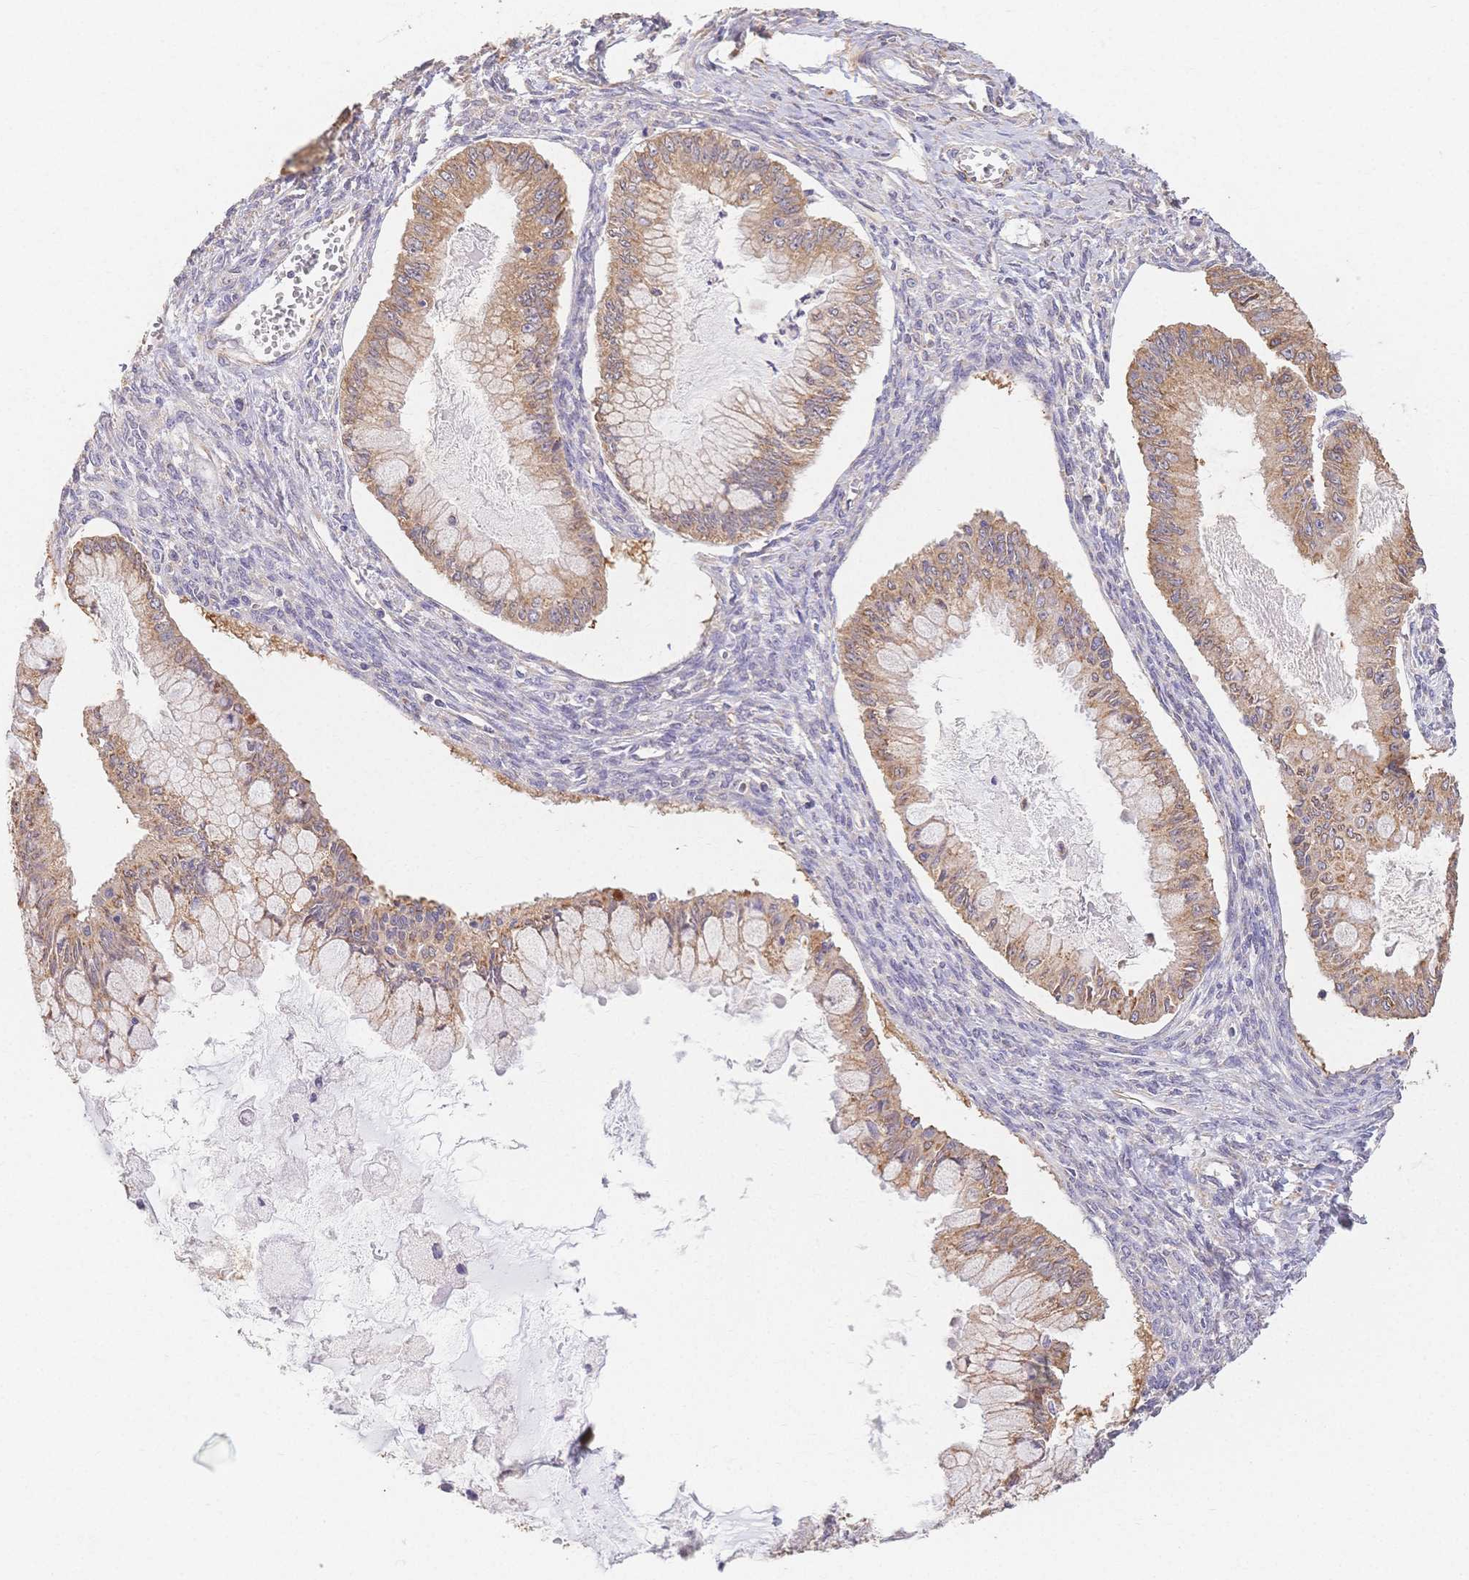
{"staining": {"intensity": "moderate", "quantity": "25%-75%", "location": "cytoplasmic/membranous"}, "tissue": "ovarian cancer", "cell_type": "Tumor cells", "image_type": "cancer", "snomed": [{"axis": "morphology", "description": "Cystadenocarcinoma, mucinous, NOS"}, {"axis": "topography", "description": "Ovary"}], "caption": "IHC of ovarian cancer reveals medium levels of moderate cytoplasmic/membranous staining in approximately 25%-75% of tumor cells.", "gene": "HS3ST5", "patient": {"sex": "female", "age": 34}}